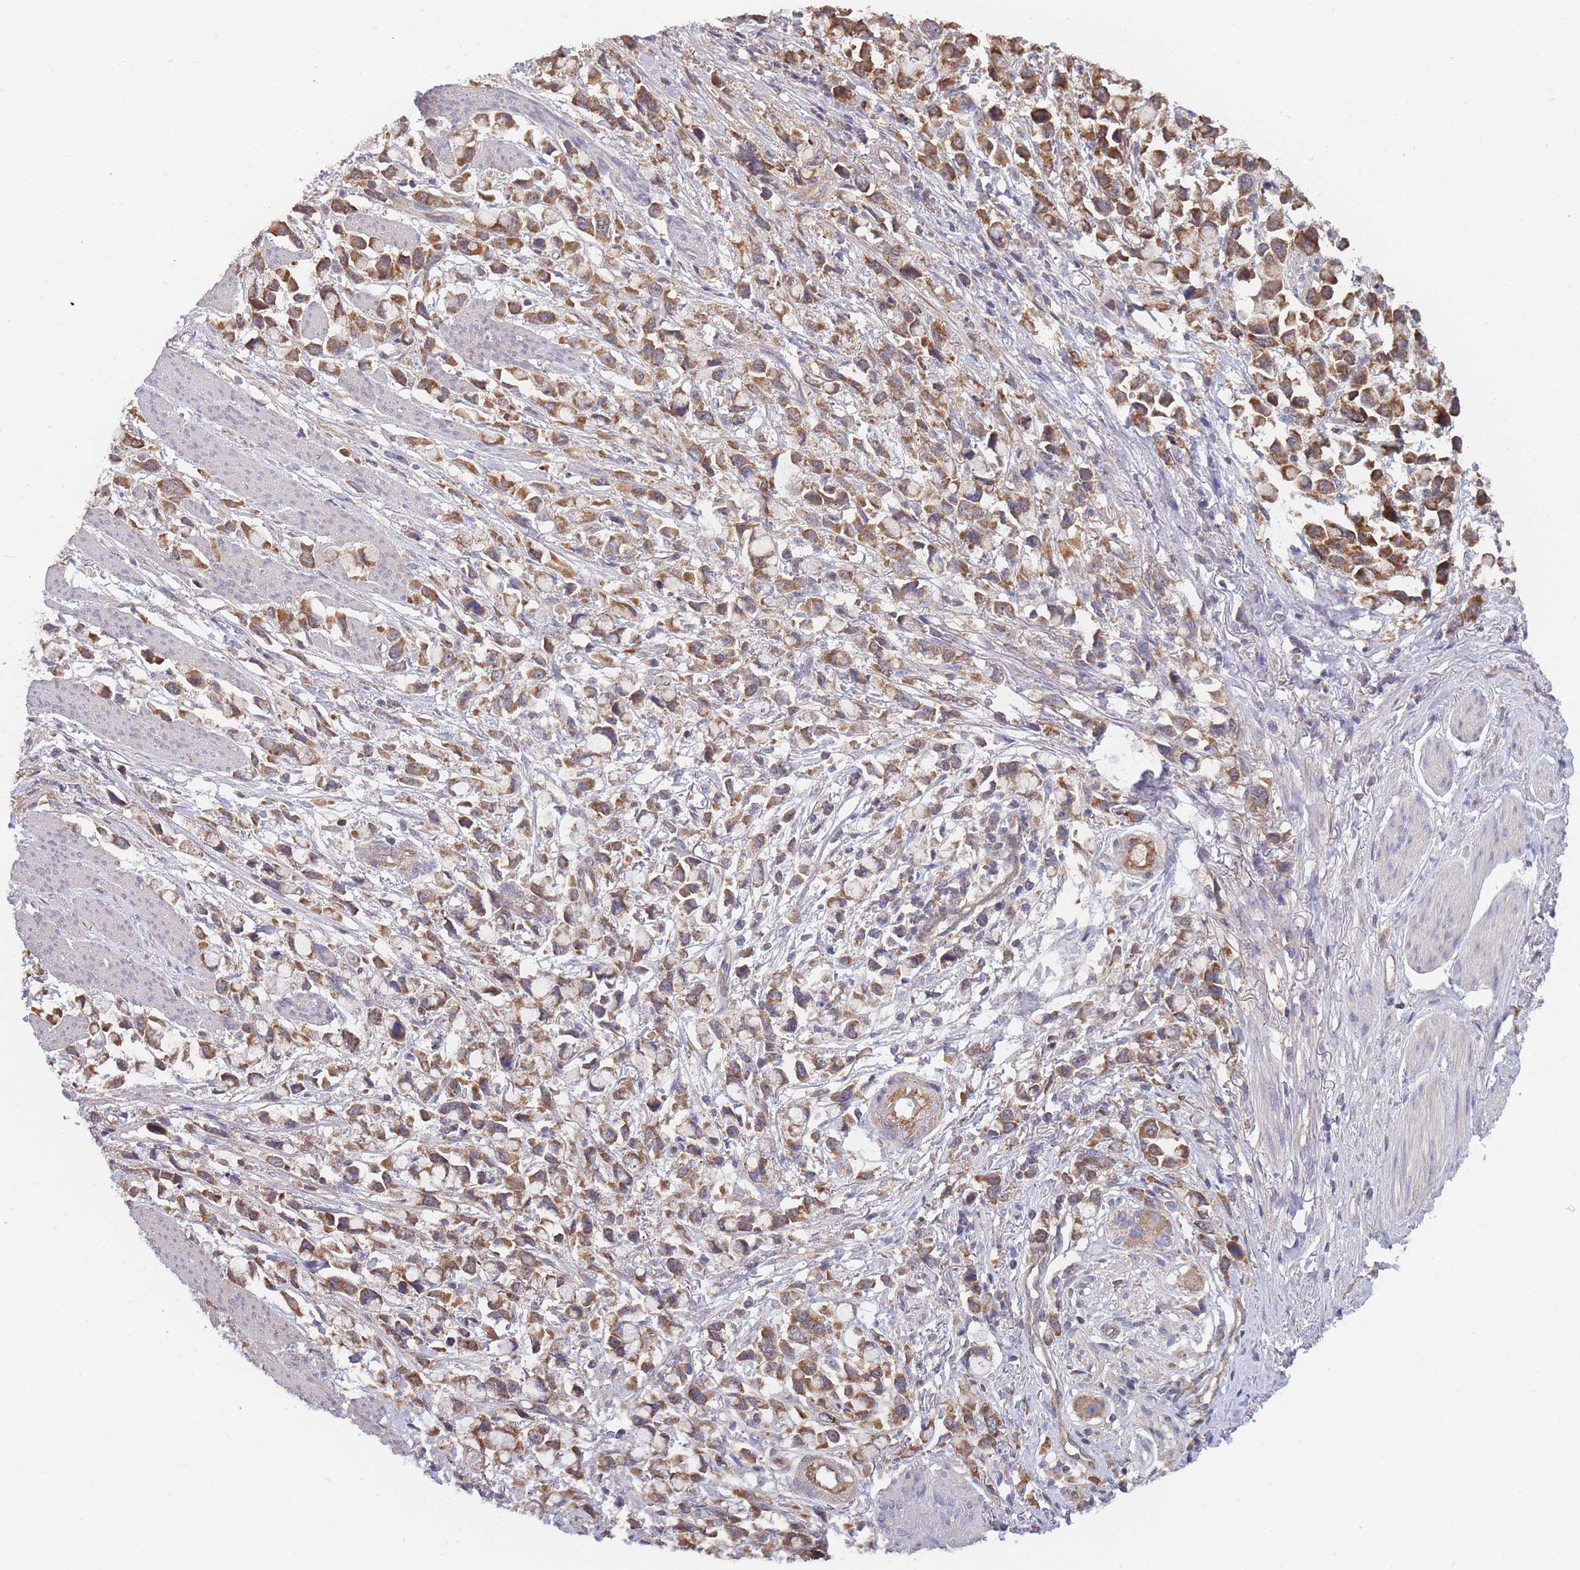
{"staining": {"intensity": "moderate", "quantity": ">75%", "location": "cytoplasmic/membranous"}, "tissue": "stomach cancer", "cell_type": "Tumor cells", "image_type": "cancer", "snomed": [{"axis": "morphology", "description": "Adenocarcinoma, NOS"}, {"axis": "topography", "description": "Stomach"}], "caption": "The histopathology image demonstrates staining of stomach adenocarcinoma, revealing moderate cytoplasmic/membranous protein expression (brown color) within tumor cells.", "gene": "MRPS18B", "patient": {"sex": "female", "age": 81}}